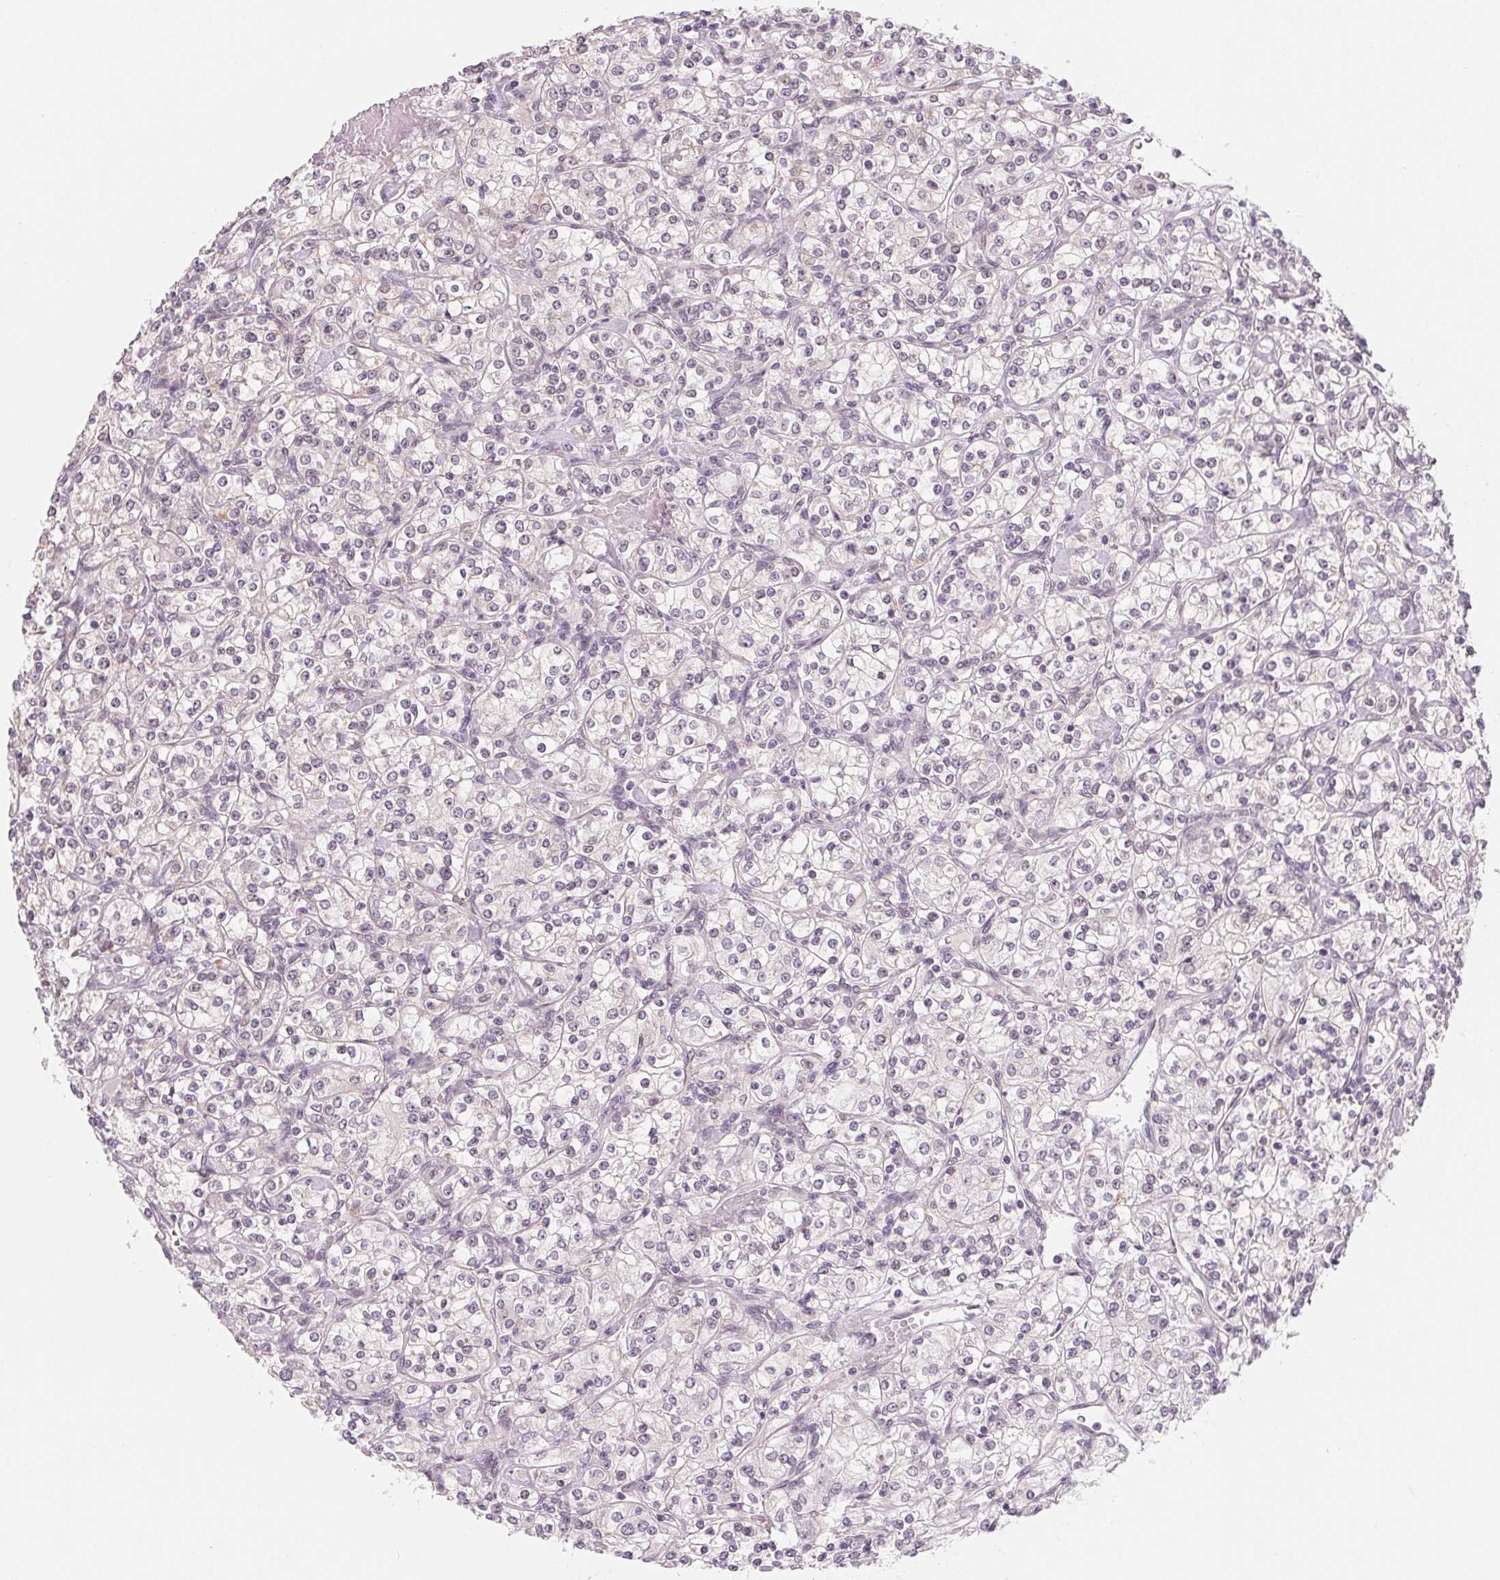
{"staining": {"intensity": "negative", "quantity": "none", "location": "none"}, "tissue": "renal cancer", "cell_type": "Tumor cells", "image_type": "cancer", "snomed": [{"axis": "morphology", "description": "Adenocarcinoma, NOS"}, {"axis": "topography", "description": "Kidney"}], "caption": "Immunohistochemical staining of human adenocarcinoma (renal) demonstrates no significant staining in tumor cells. (IHC, brightfield microscopy, high magnification).", "gene": "CFC1", "patient": {"sex": "male", "age": 77}}